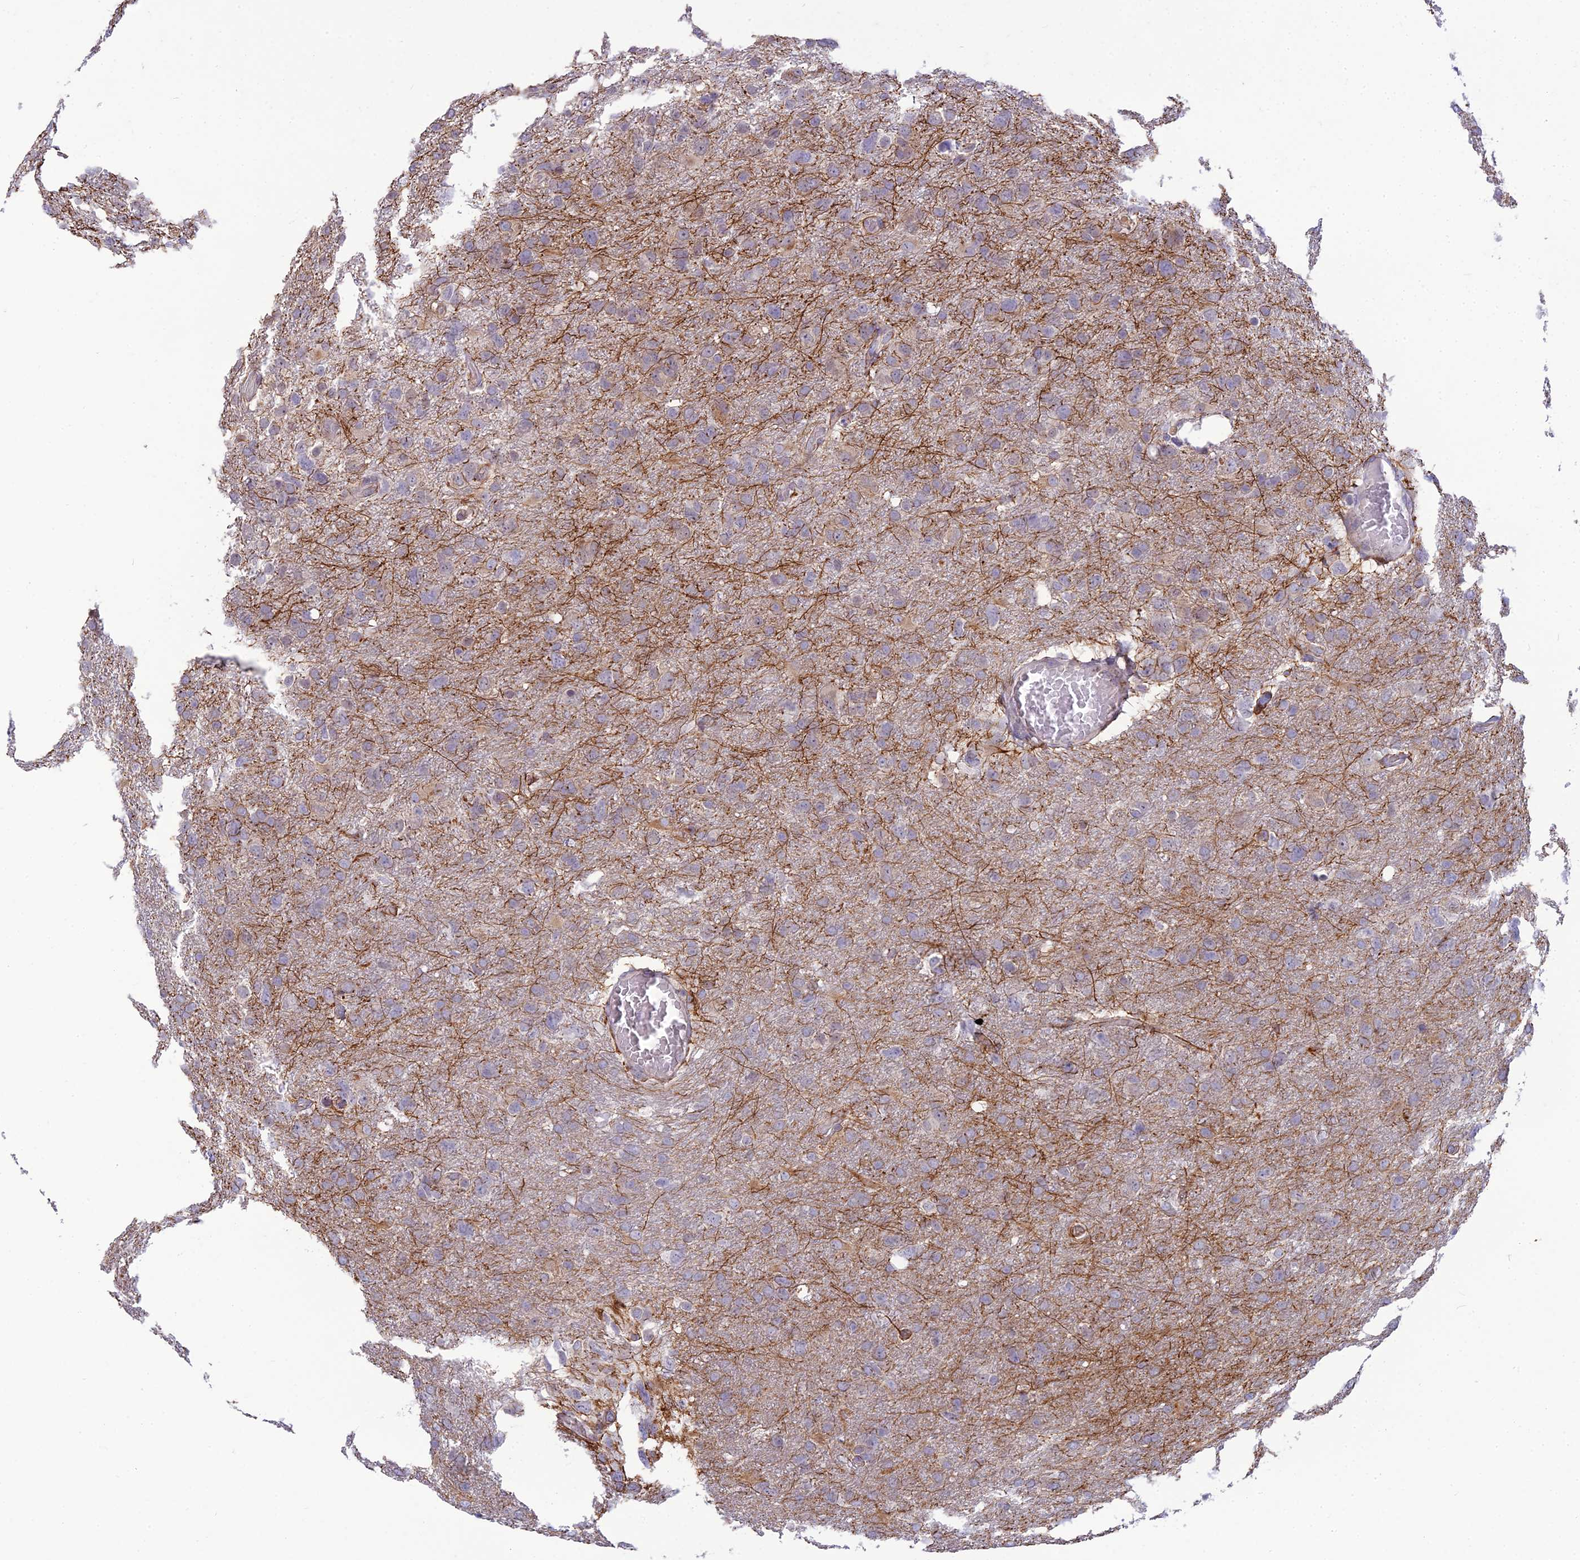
{"staining": {"intensity": "negative", "quantity": "none", "location": "none"}, "tissue": "glioma", "cell_type": "Tumor cells", "image_type": "cancer", "snomed": [{"axis": "morphology", "description": "Glioma, malignant, High grade"}, {"axis": "topography", "description": "Brain"}], "caption": "A histopathology image of human malignant glioma (high-grade) is negative for staining in tumor cells. Brightfield microscopy of immunohistochemistry stained with DAB (3,3'-diaminobenzidine) (brown) and hematoxylin (blue), captured at high magnification.", "gene": "DTX2", "patient": {"sex": "male", "age": 61}}